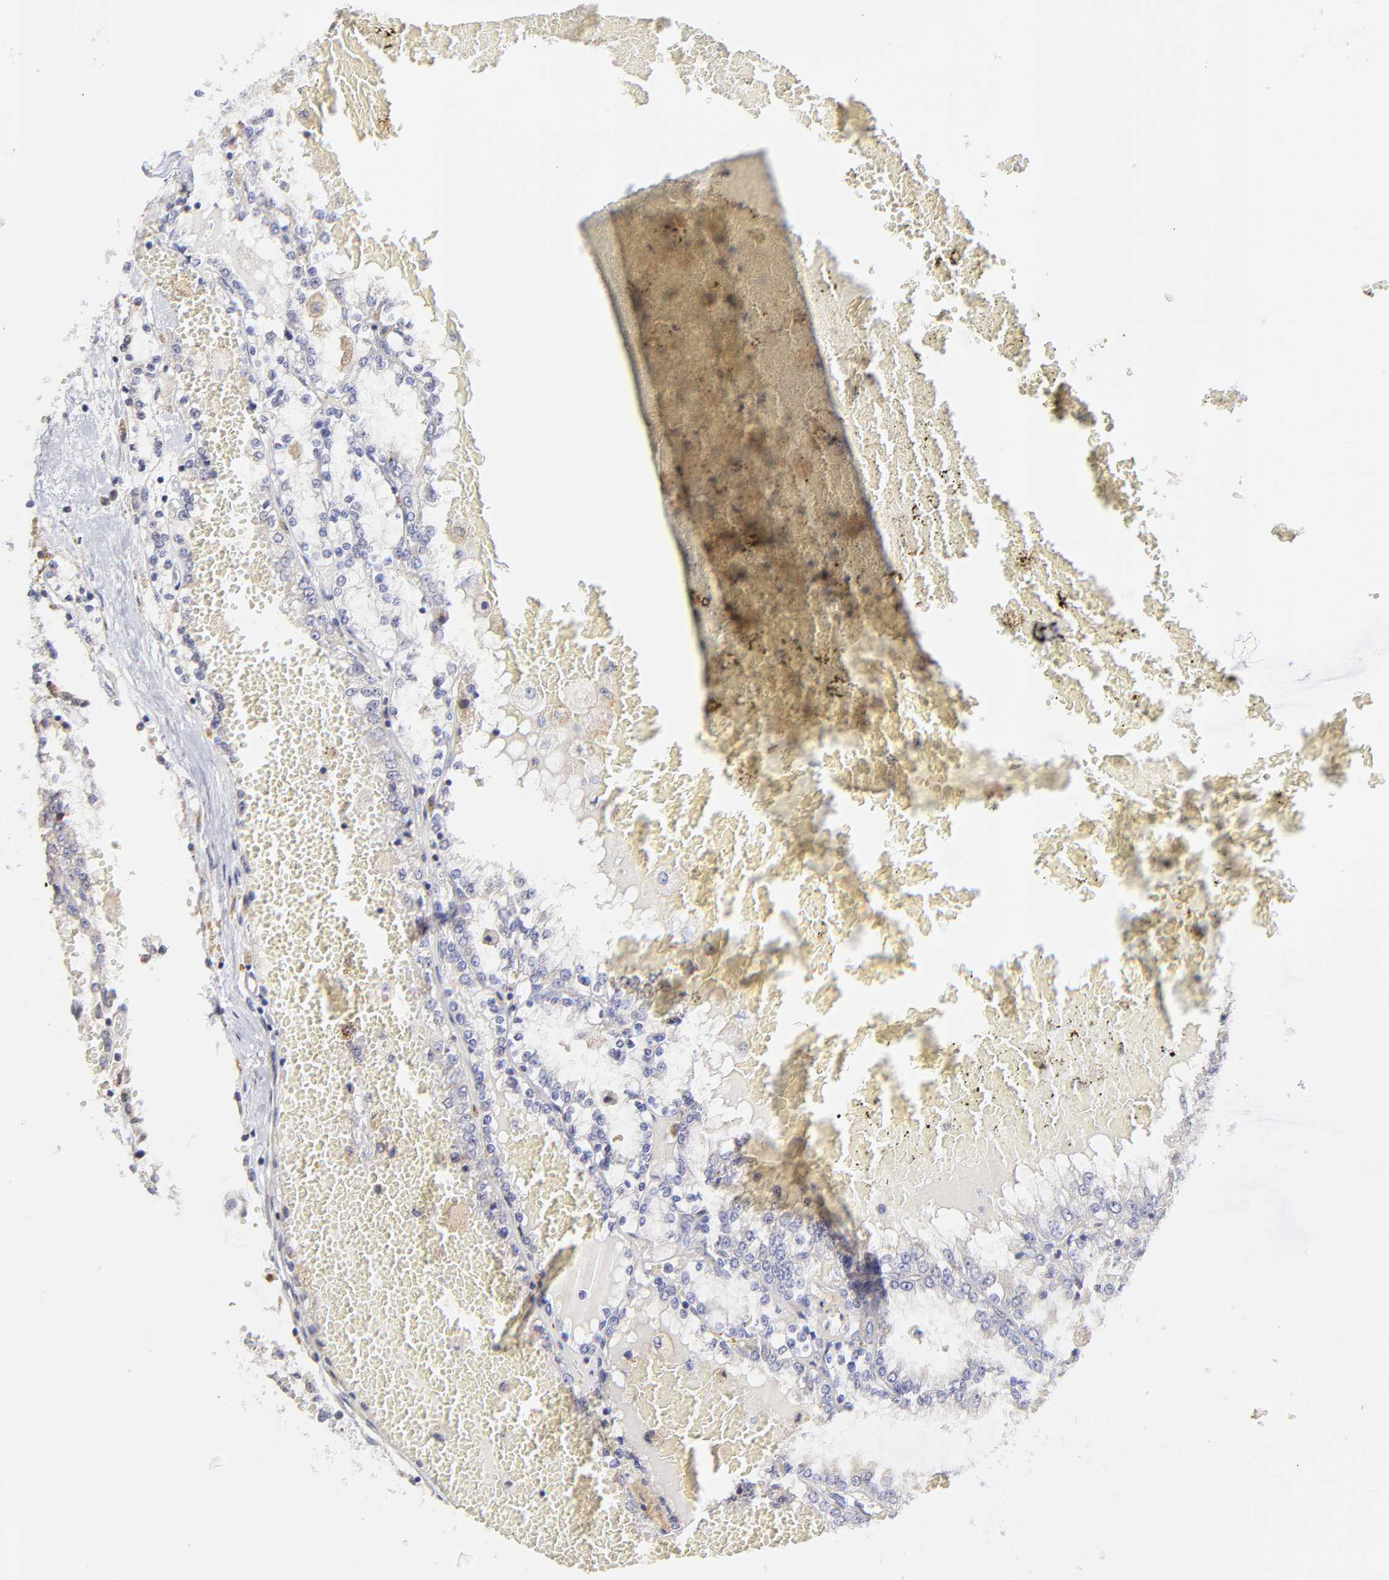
{"staining": {"intensity": "negative", "quantity": "none", "location": "none"}, "tissue": "renal cancer", "cell_type": "Tumor cells", "image_type": "cancer", "snomed": [{"axis": "morphology", "description": "Adenocarcinoma, NOS"}, {"axis": "topography", "description": "Kidney"}], "caption": "Immunohistochemical staining of renal cancer shows no significant staining in tumor cells.", "gene": "GCSAM", "patient": {"sex": "female", "age": 56}}